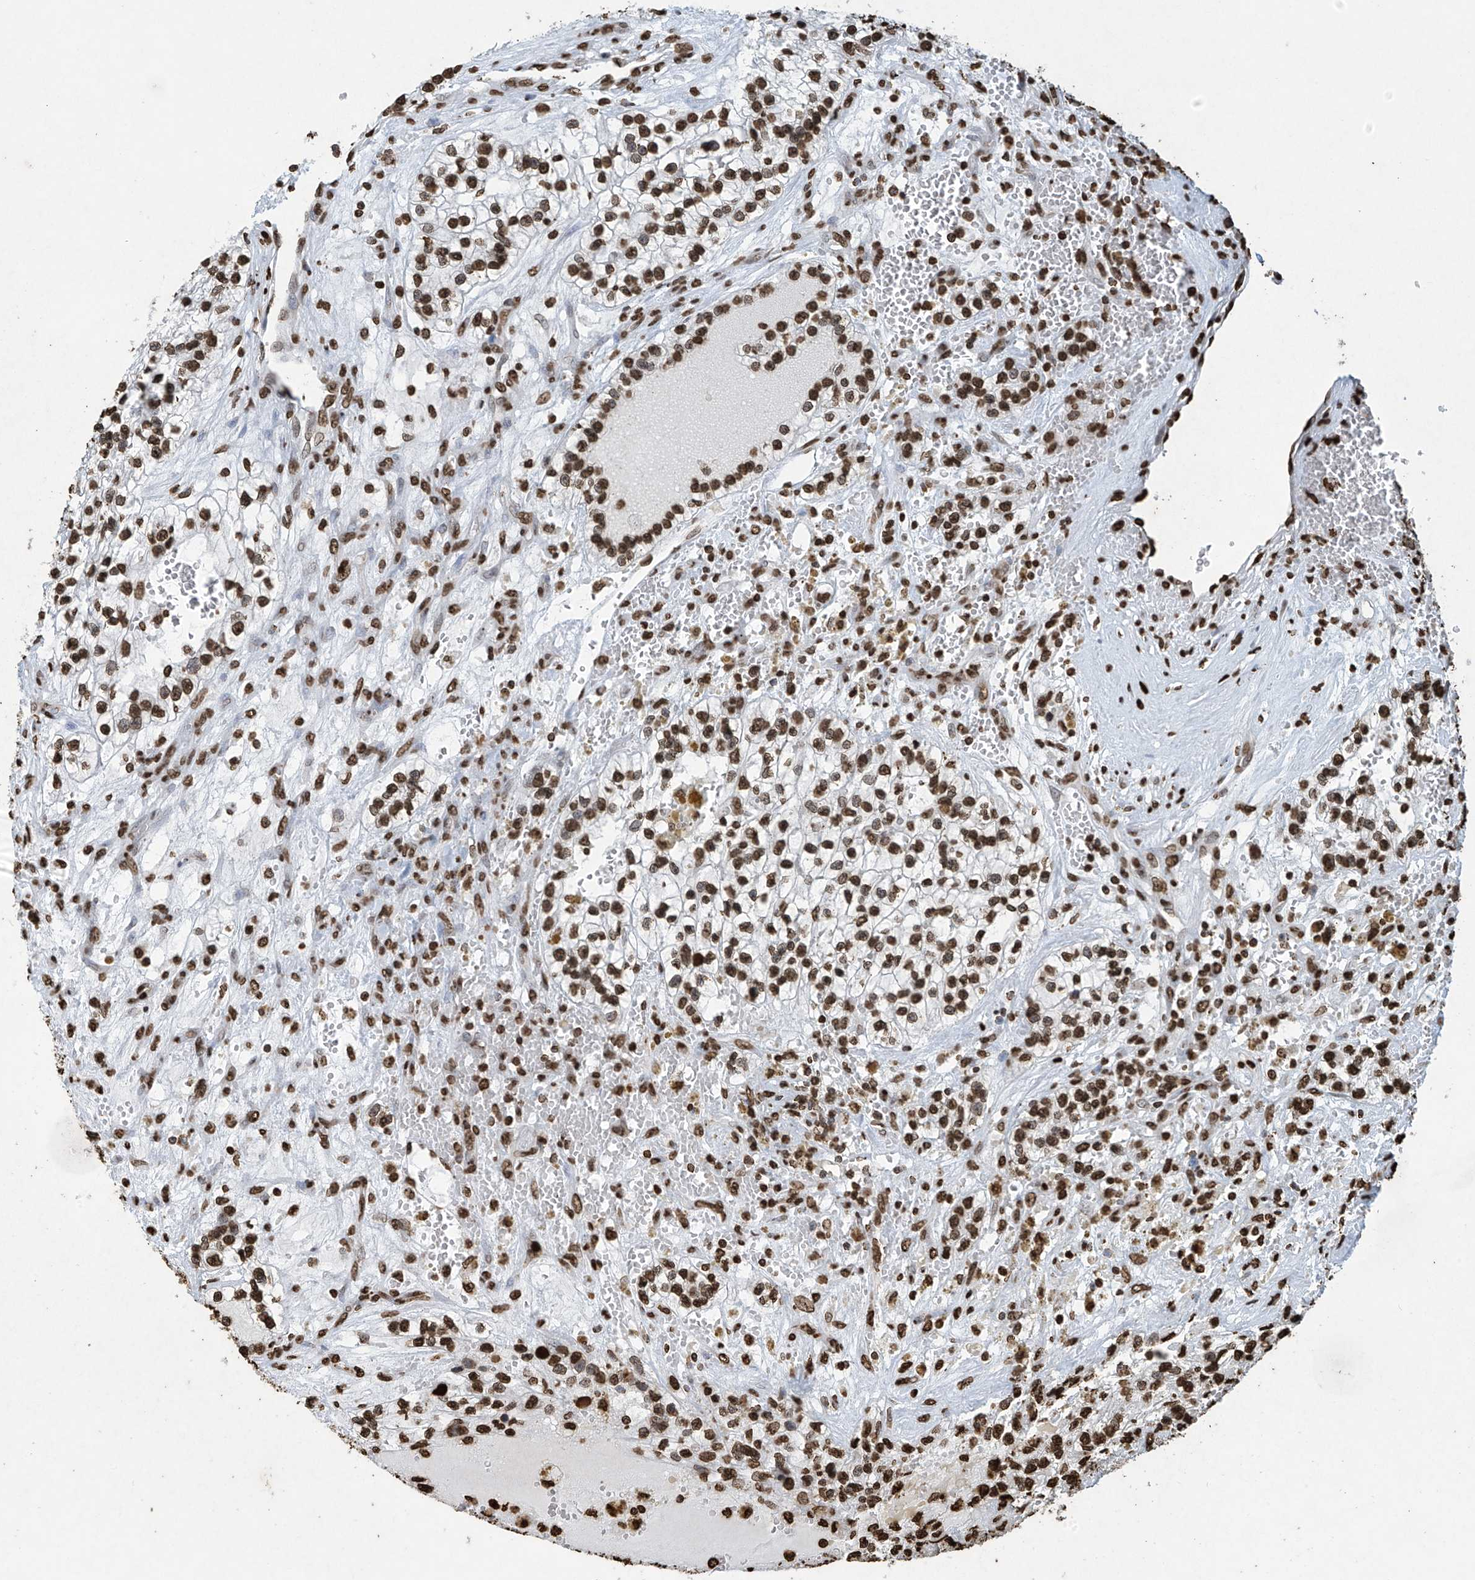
{"staining": {"intensity": "strong", "quantity": ">75%", "location": "nuclear"}, "tissue": "renal cancer", "cell_type": "Tumor cells", "image_type": "cancer", "snomed": [{"axis": "morphology", "description": "Adenocarcinoma, NOS"}, {"axis": "topography", "description": "Kidney"}], "caption": "Adenocarcinoma (renal) tissue demonstrates strong nuclear expression in about >75% of tumor cells (Brightfield microscopy of DAB IHC at high magnification).", "gene": "H3-3A", "patient": {"sex": "female", "age": 57}}